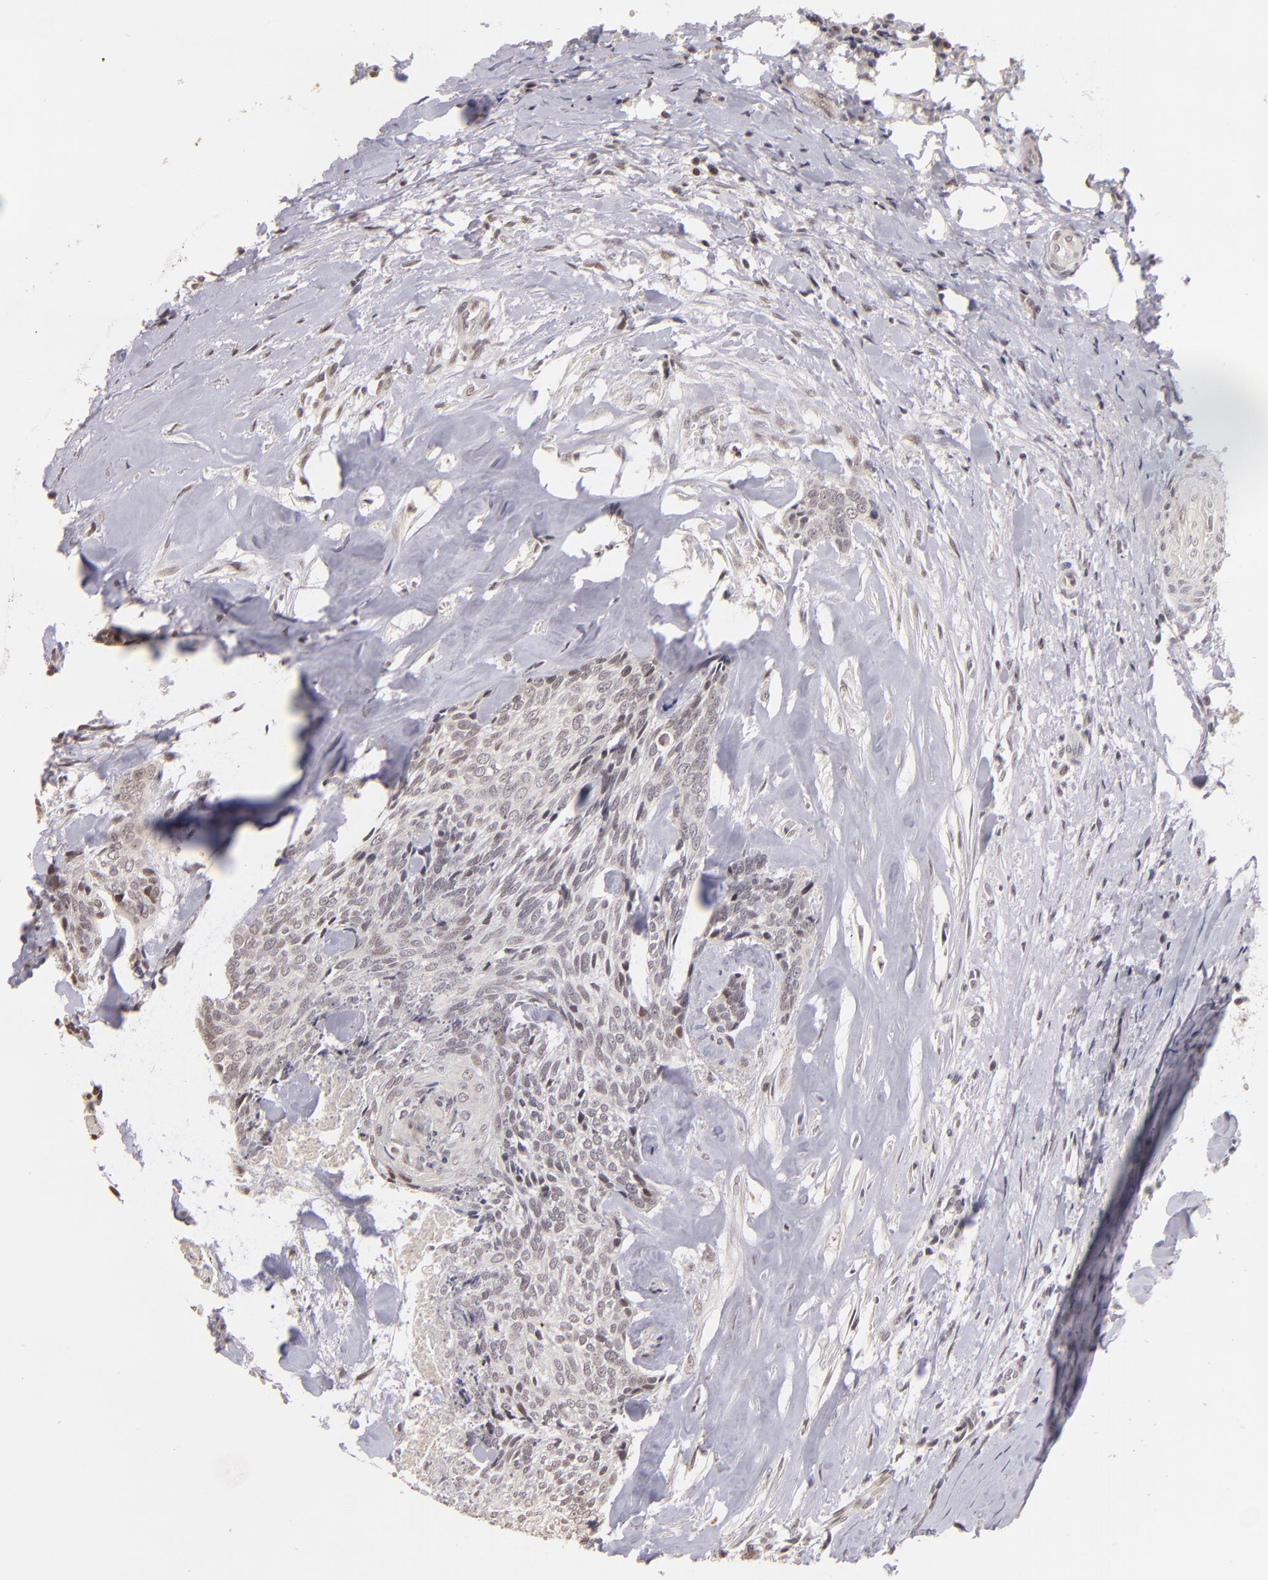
{"staining": {"intensity": "weak", "quantity": "<25%", "location": "nuclear"}, "tissue": "head and neck cancer", "cell_type": "Tumor cells", "image_type": "cancer", "snomed": [{"axis": "morphology", "description": "Squamous cell carcinoma, NOS"}, {"axis": "topography", "description": "Salivary gland"}, {"axis": "topography", "description": "Head-Neck"}], "caption": "Immunohistochemistry (IHC) of squamous cell carcinoma (head and neck) demonstrates no staining in tumor cells. (Brightfield microscopy of DAB immunohistochemistry (IHC) at high magnification).", "gene": "RARB", "patient": {"sex": "male", "age": 70}}